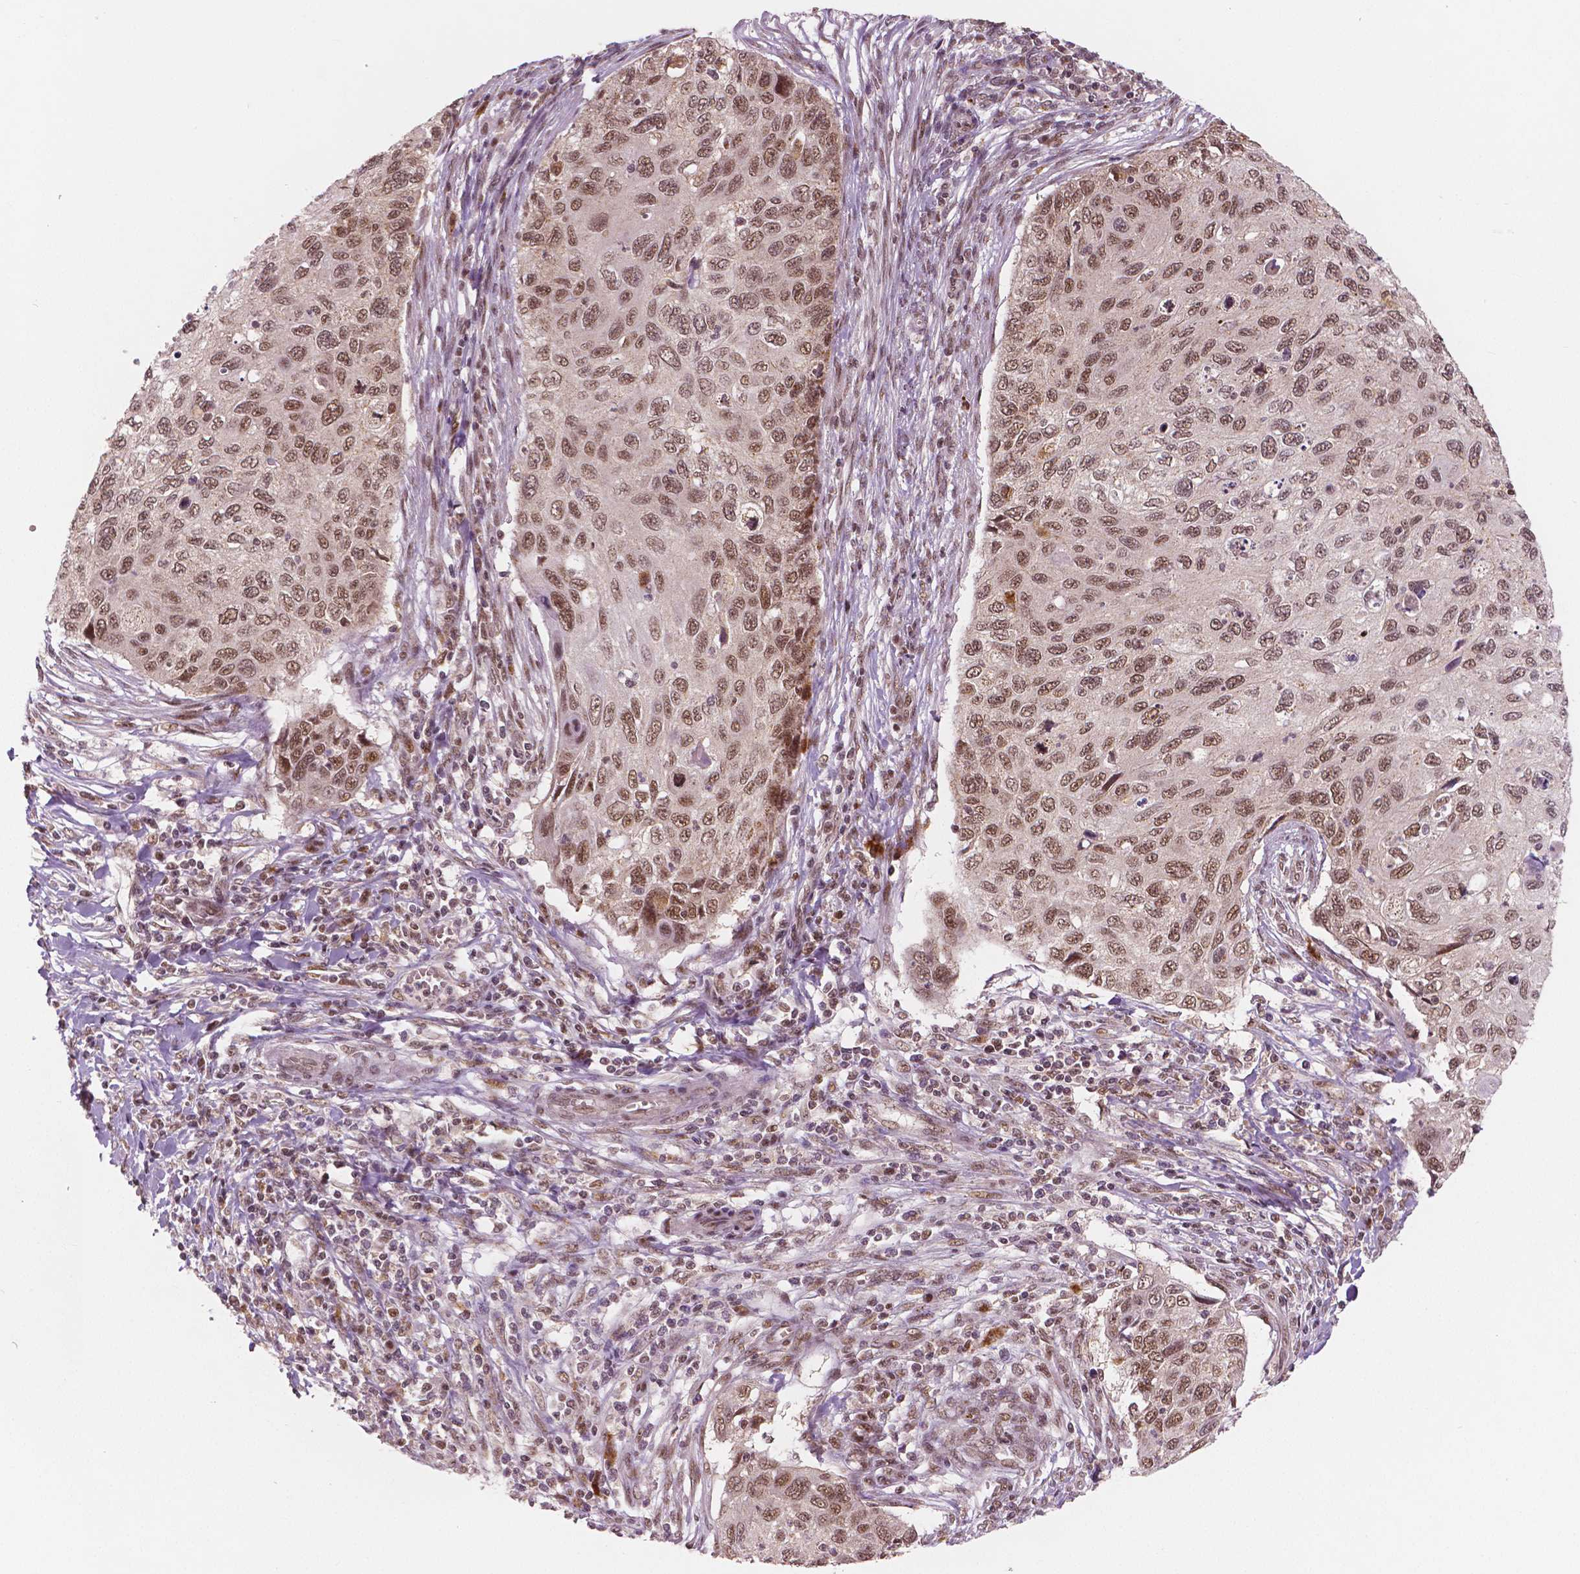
{"staining": {"intensity": "moderate", "quantity": ">75%", "location": "nuclear"}, "tissue": "cervical cancer", "cell_type": "Tumor cells", "image_type": "cancer", "snomed": [{"axis": "morphology", "description": "Squamous cell carcinoma, NOS"}, {"axis": "topography", "description": "Cervix"}], "caption": "A high-resolution histopathology image shows immunohistochemistry (IHC) staining of cervical cancer (squamous cell carcinoma), which exhibits moderate nuclear positivity in approximately >75% of tumor cells.", "gene": "NSD2", "patient": {"sex": "female", "age": 70}}